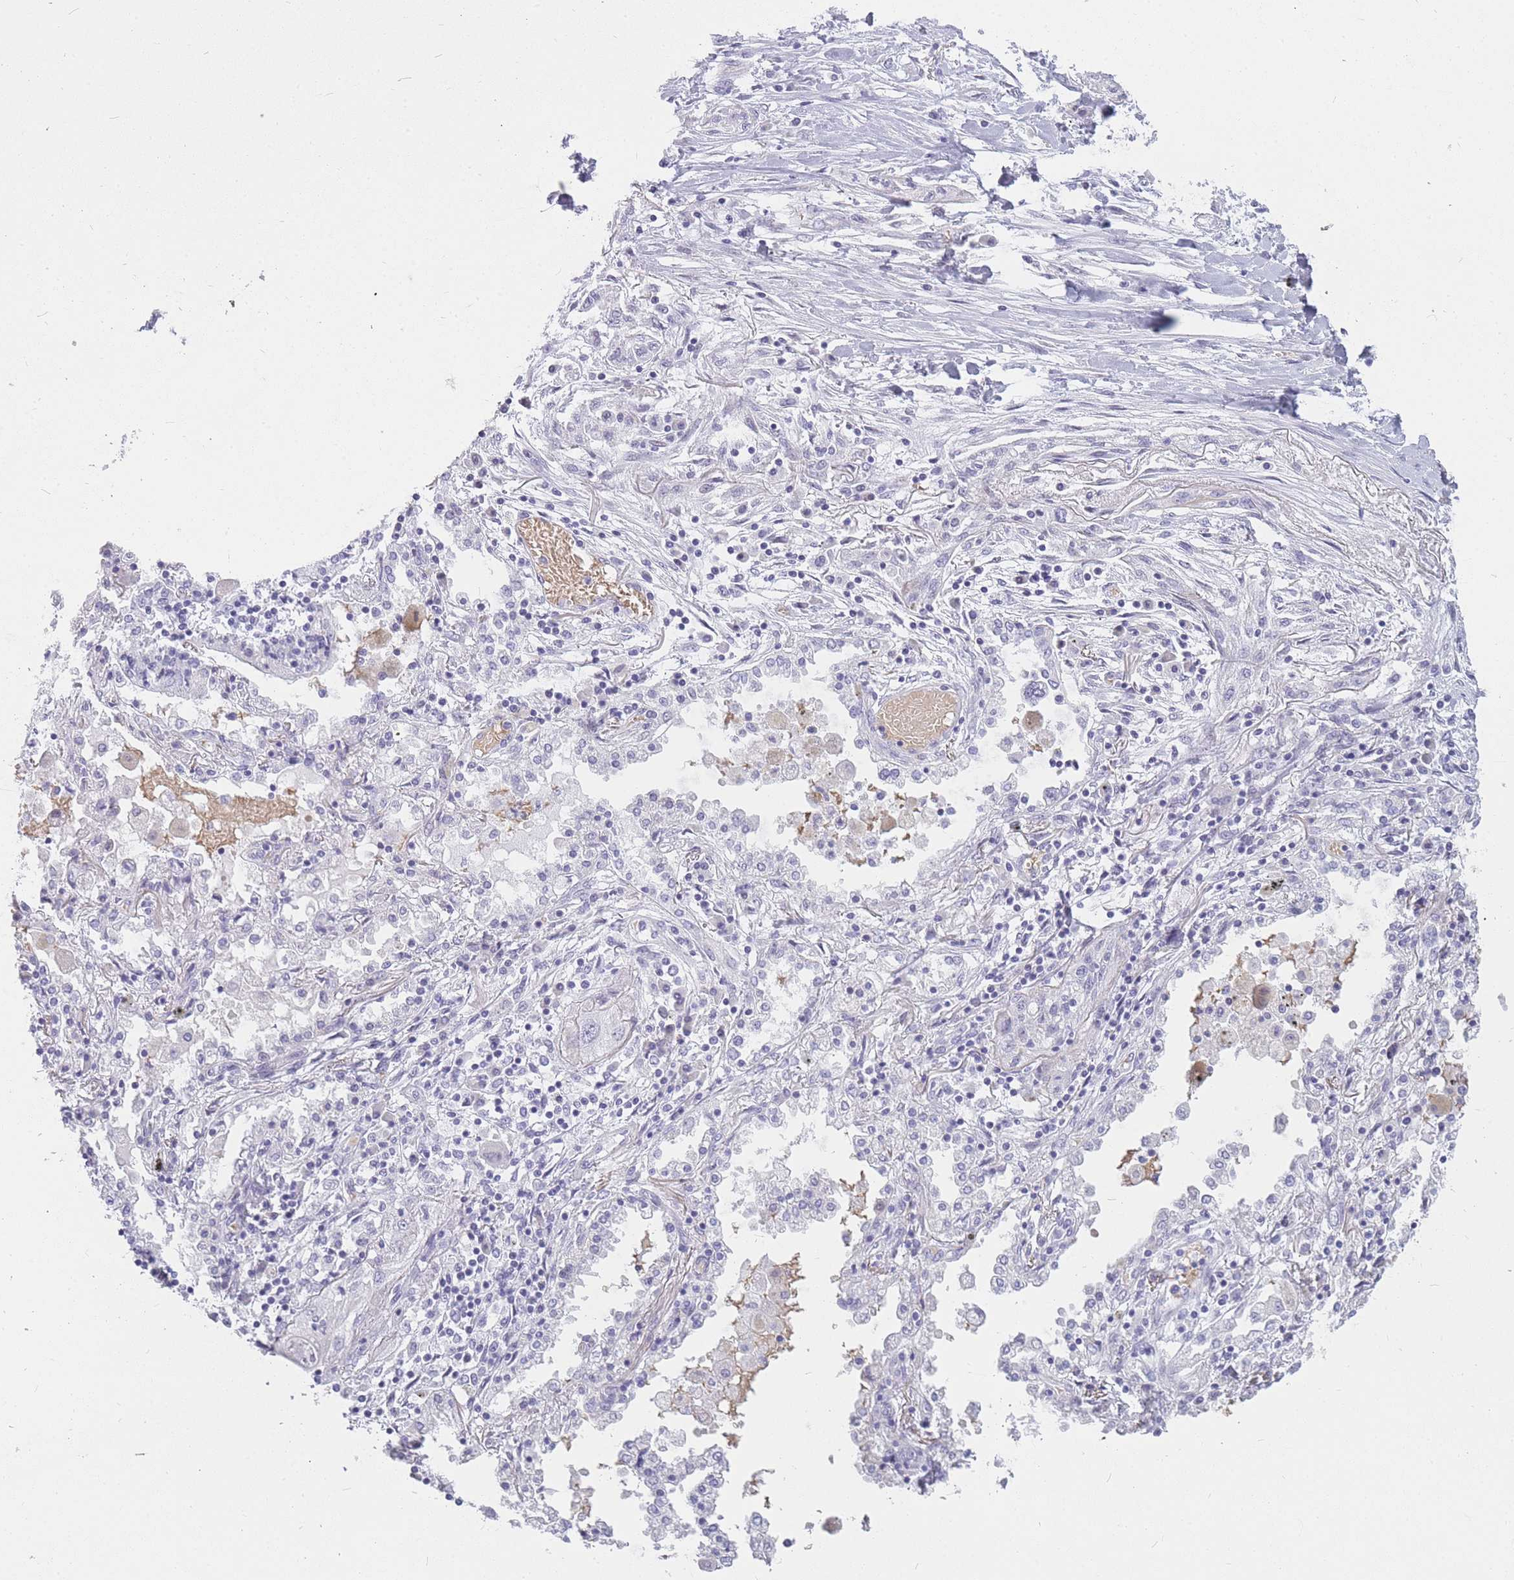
{"staining": {"intensity": "negative", "quantity": "none", "location": "none"}, "tissue": "lung cancer", "cell_type": "Tumor cells", "image_type": "cancer", "snomed": [{"axis": "morphology", "description": "Squamous cell carcinoma, NOS"}, {"axis": "topography", "description": "Lung"}], "caption": "Photomicrograph shows no protein staining in tumor cells of lung squamous cell carcinoma tissue. The staining was performed using DAB to visualize the protein expression in brown, while the nuclei were stained in blue with hematoxylin (Magnification: 20x).", "gene": "INS", "patient": {"sex": "female", "age": 47}}